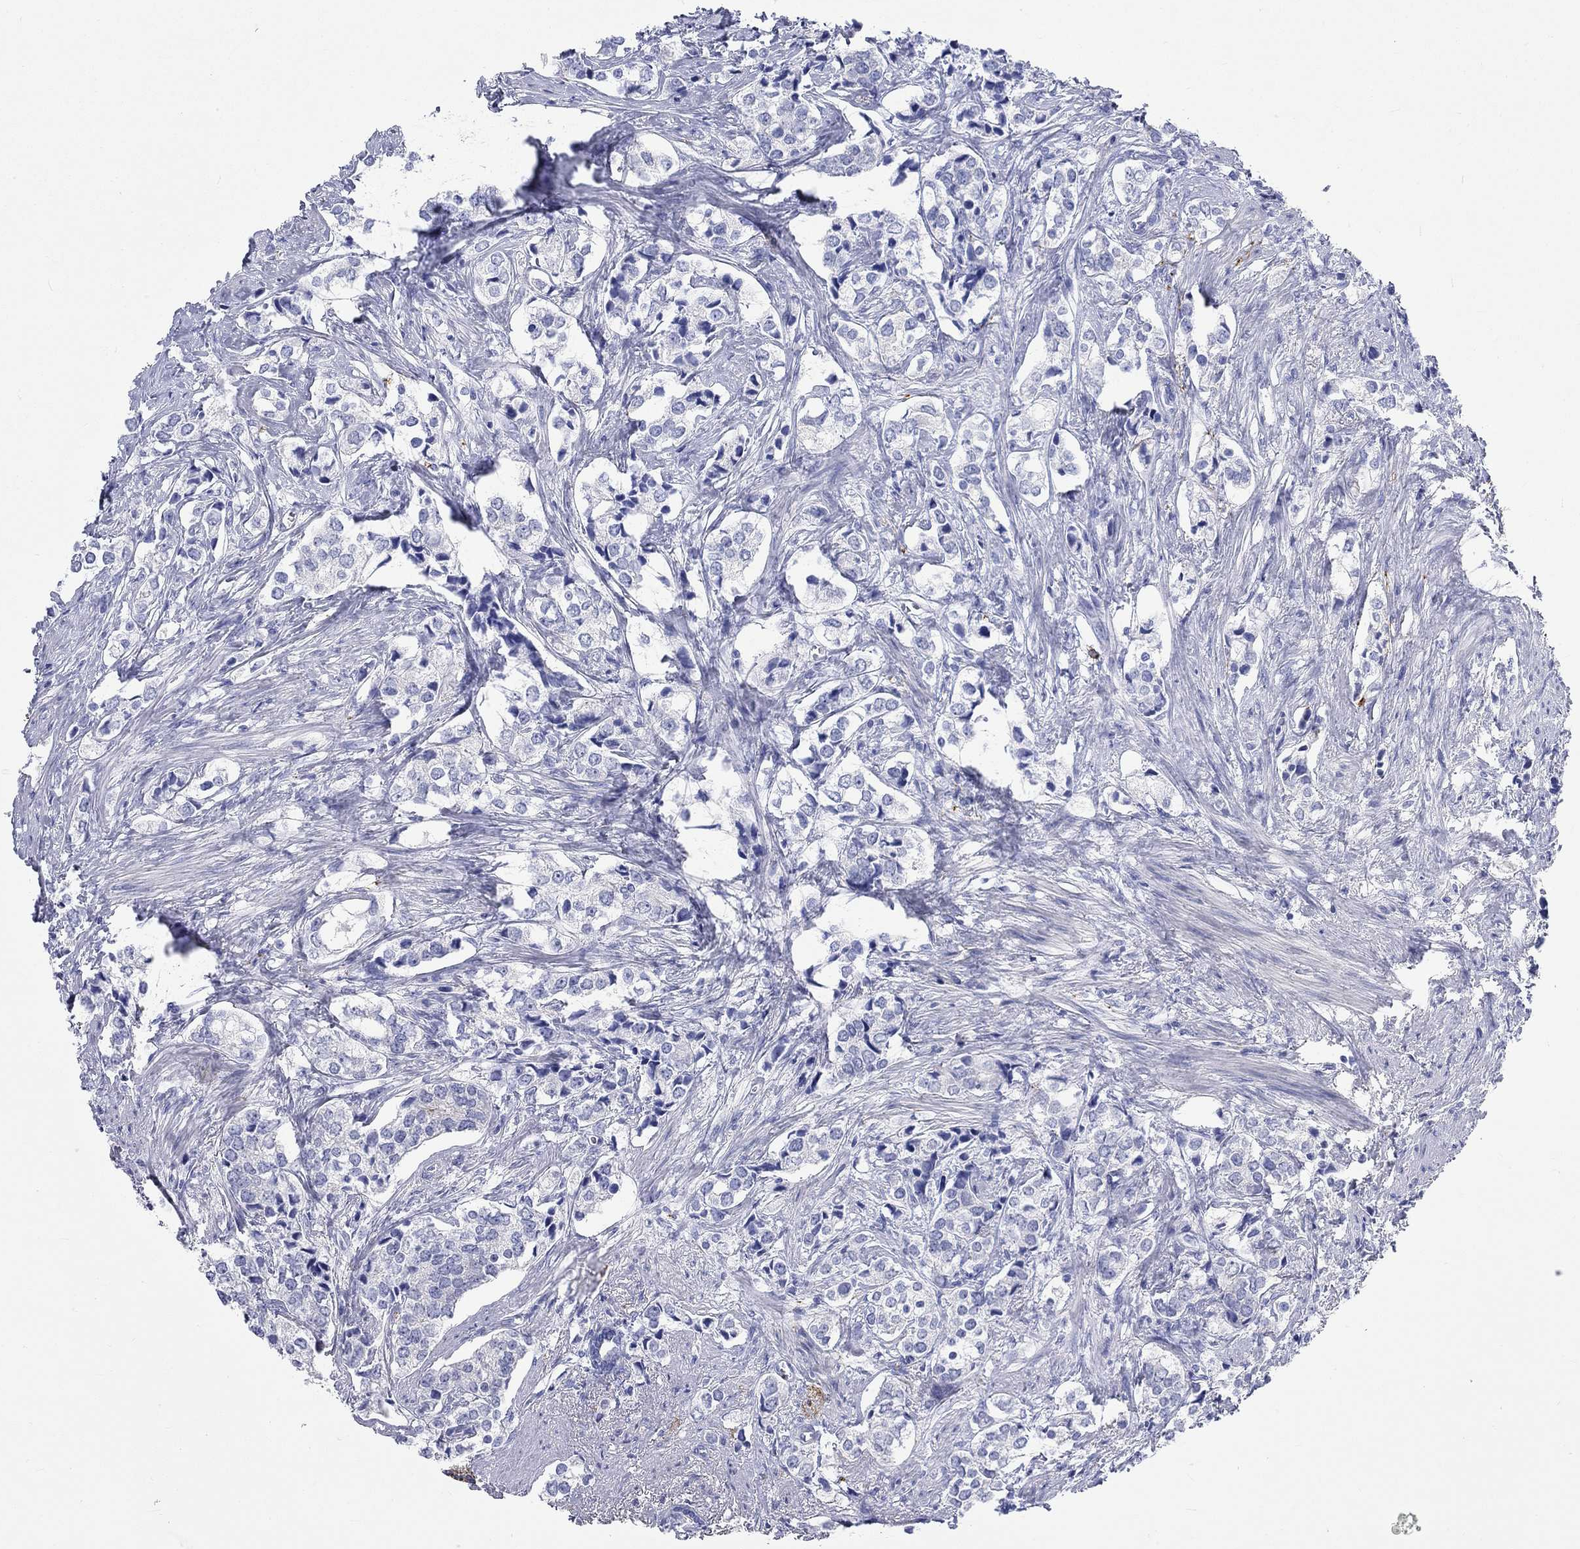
{"staining": {"intensity": "negative", "quantity": "none", "location": "none"}, "tissue": "prostate cancer", "cell_type": "Tumor cells", "image_type": "cancer", "snomed": [{"axis": "morphology", "description": "Adenocarcinoma, NOS"}, {"axis": "topography", "description": "Prostate and seminal vesicle, NOS"}], "caption": "This is an immunohistochemistry (IHC) photomicrograph of human prostate adenocarcinoma. There is no expression in tumor cells.", "gene": "SPATA9", "patient": {"sex": "male", "age": 63}}